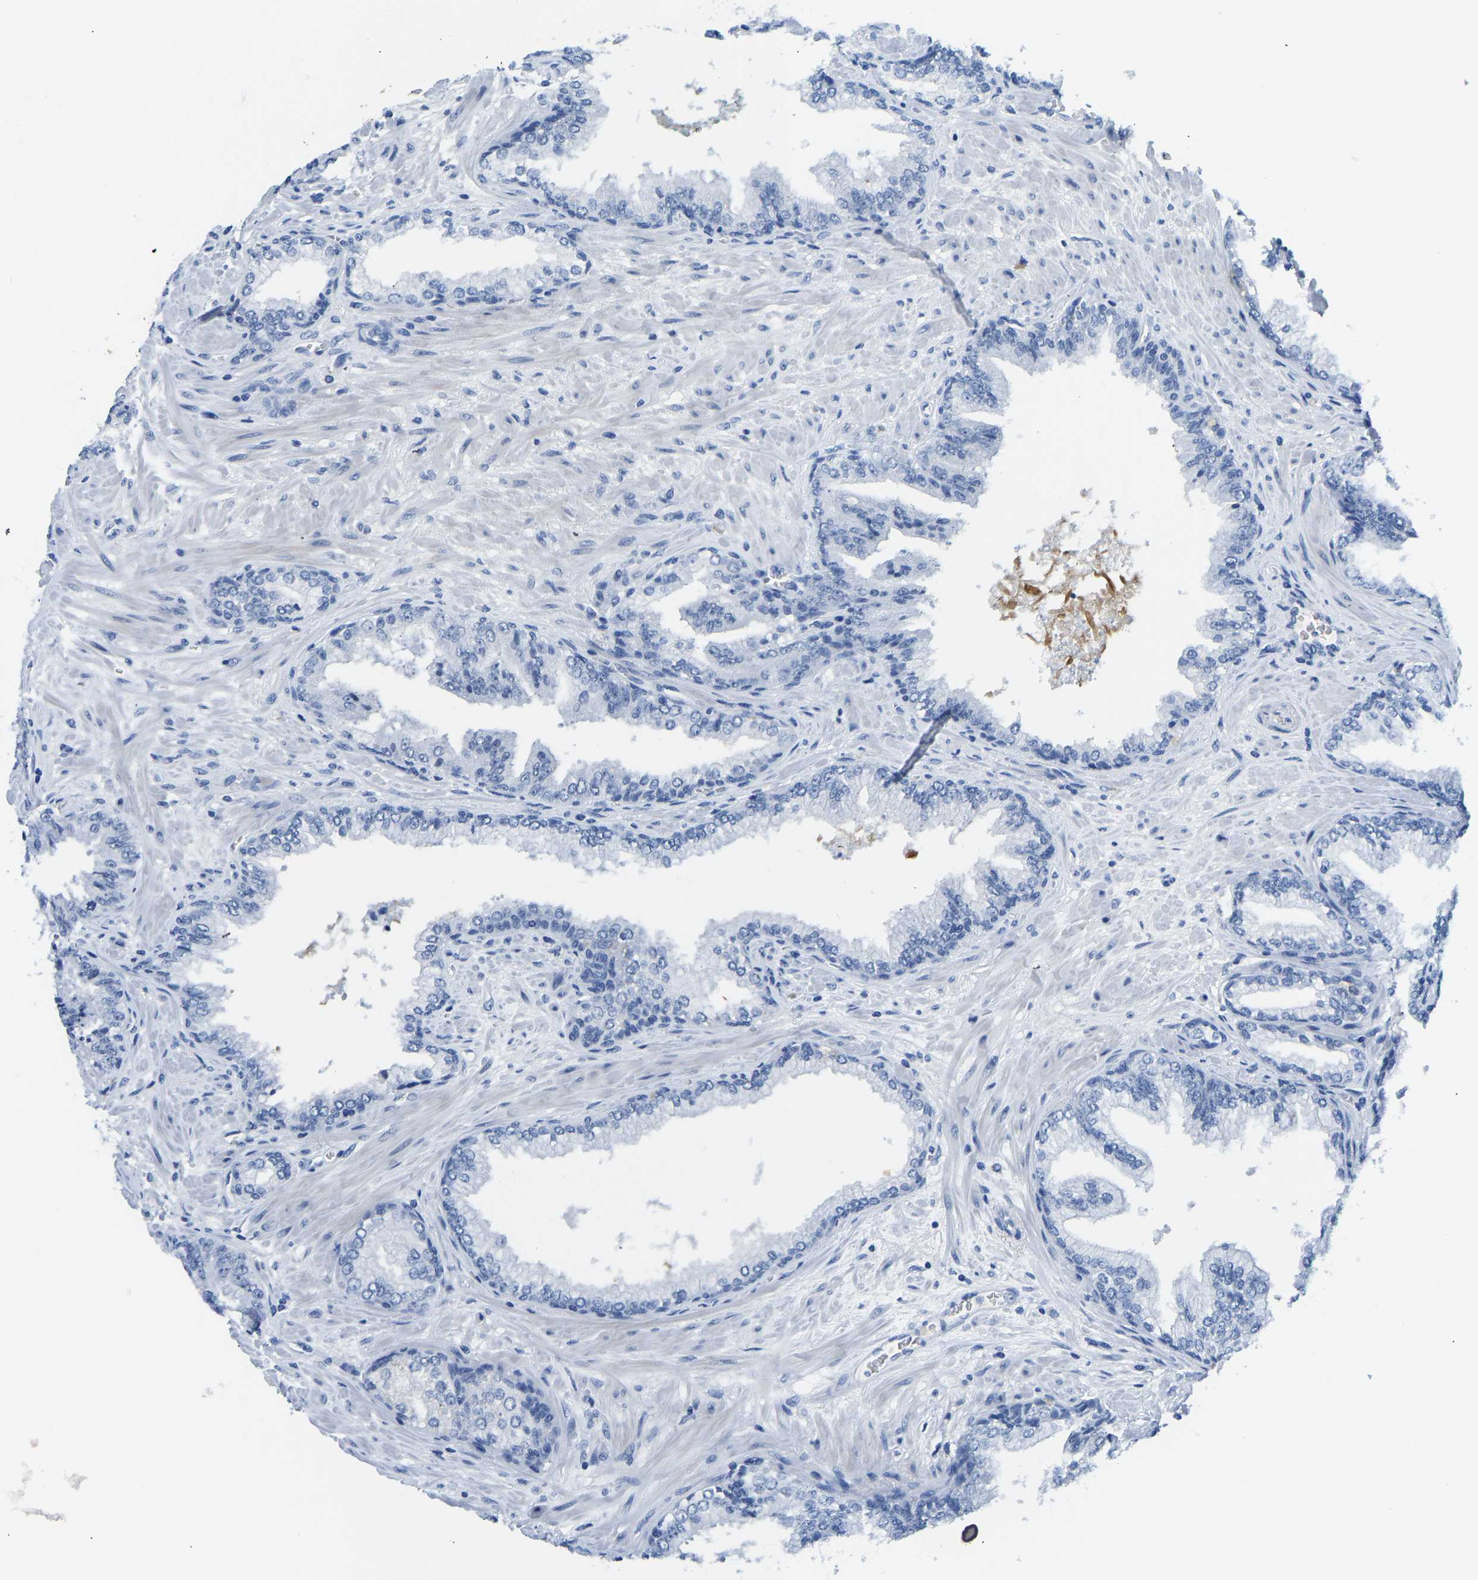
{"staining": {"intensity": "negative", "quantity": "none", "location": "none"}, "tissue": "prostate cancer", "cell_type": "Tumor cells", "image_type": "cancer", "snomed": [{"axis": "morphology", "description": "Adenocarcinoma, High grade"}, {"axis": "topography", "description": "Prostate"}], "caption": "An immunohistochemistry (IHC) image of adenocarcinoma (high-grade) (prostate) is shown. There is no staining in tumor cells of adenocarcinoma (high-grade) (prostate). Brightfield microscopy of immunohistochemistry stained with DAB (brown) and hematoxylin (blue), captured at high magnification.", "gene": "TXNDC2", "patient": {"sex": "male", "age": 71}}